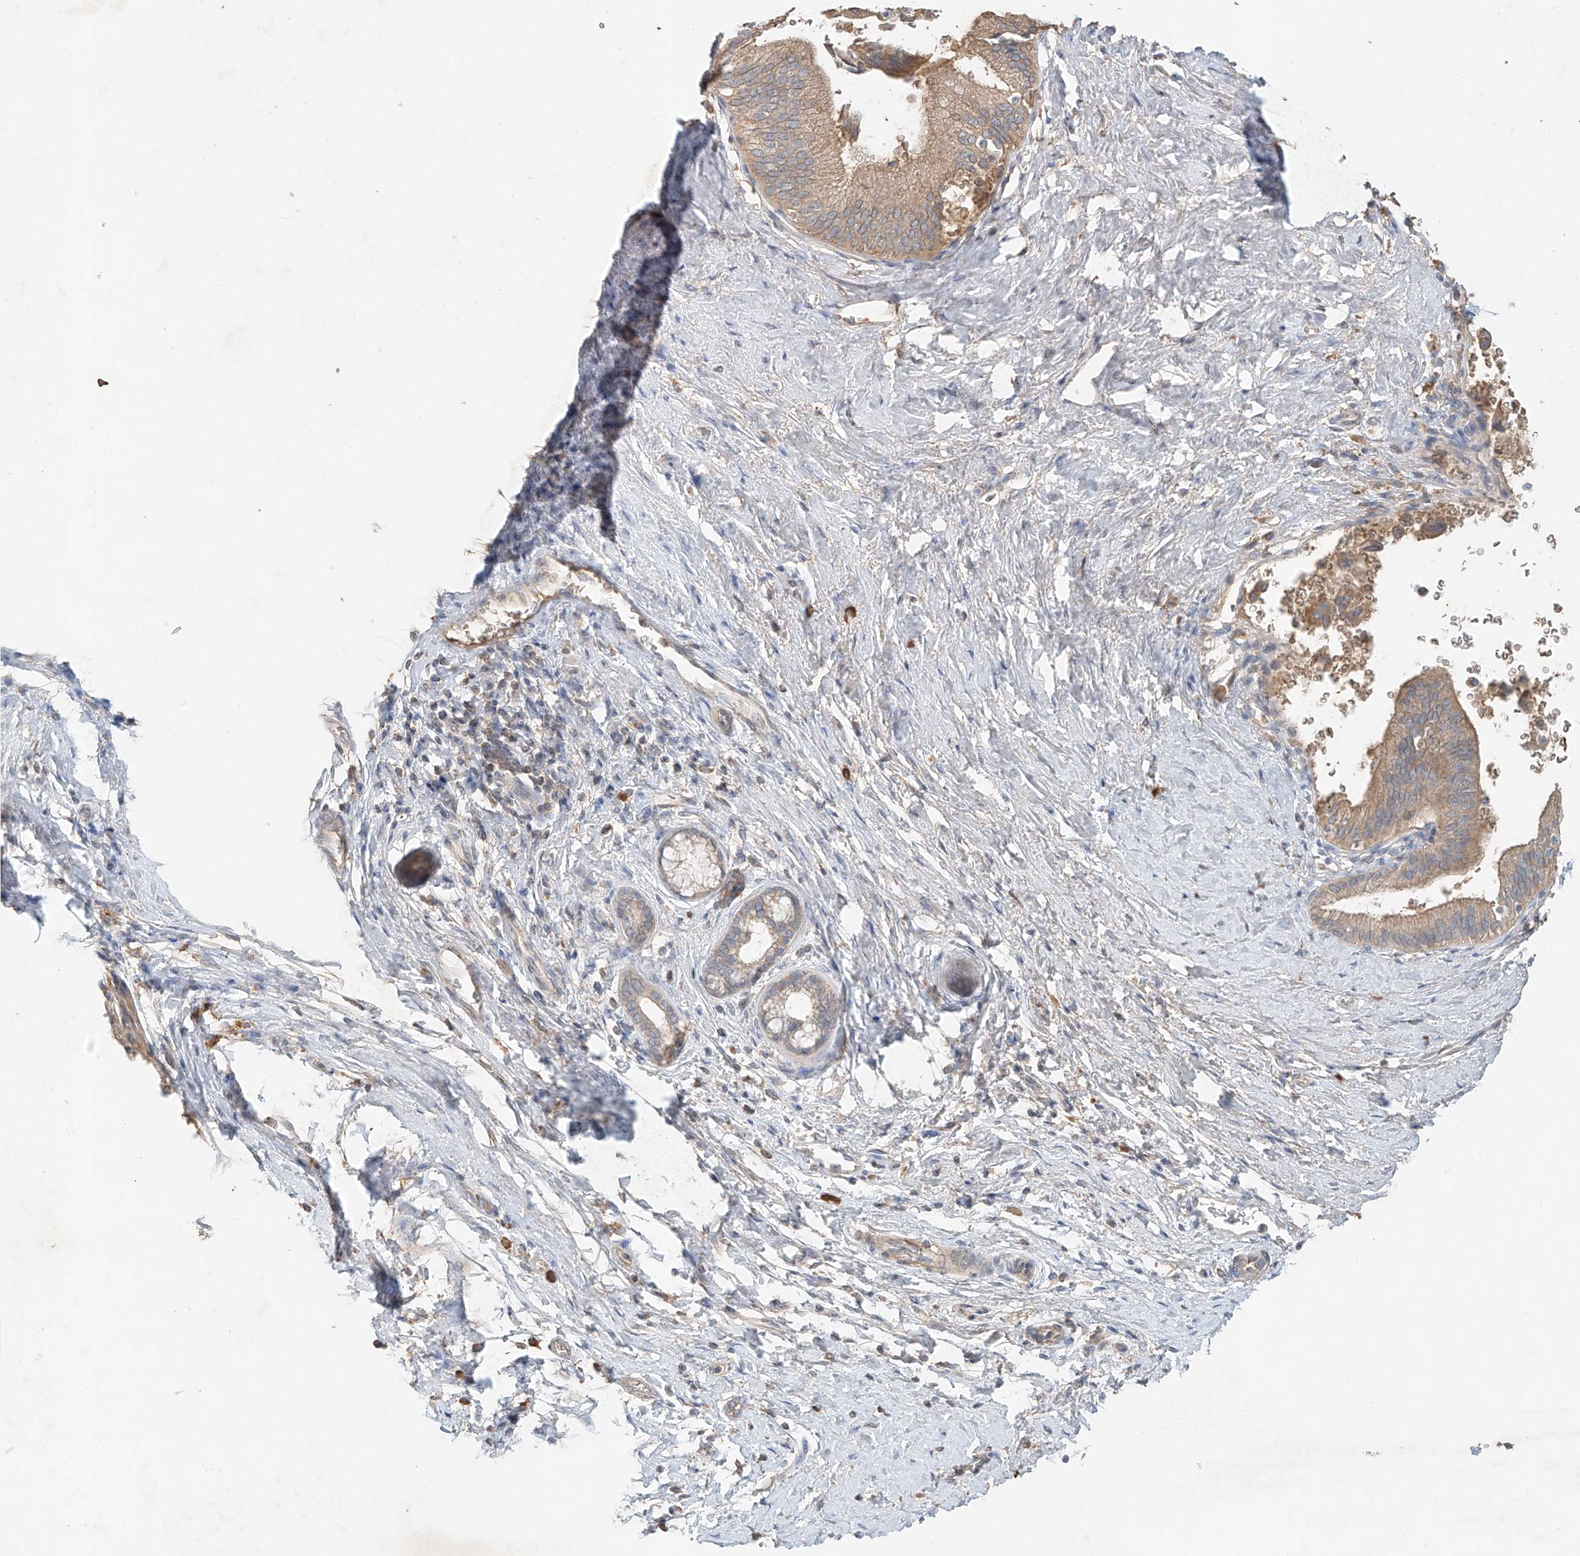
{"staining": {"intensity": "moderate", "quantity": ">75%", "location": "cytoplasmic/membranous"}, "tissue": "pancreatic cancer", "cell_type": "Tumor cells", "image_type": "cancer", "snomed": [{"axis": "morphology", "description": "Adenocarcinoma, NOS"}, {"axis": "topography", "description": "Pancreas"}], "caption": "Immunohistochemical staining of human pancreatic cancer demonstrates medium levels of moderate cytoplasmic/membranous protein expression in about >75% of tumor cells. Nuclei are stained in blue.", "gene": "GNB1L", "patient": {"sex": "female", "age": 72}}